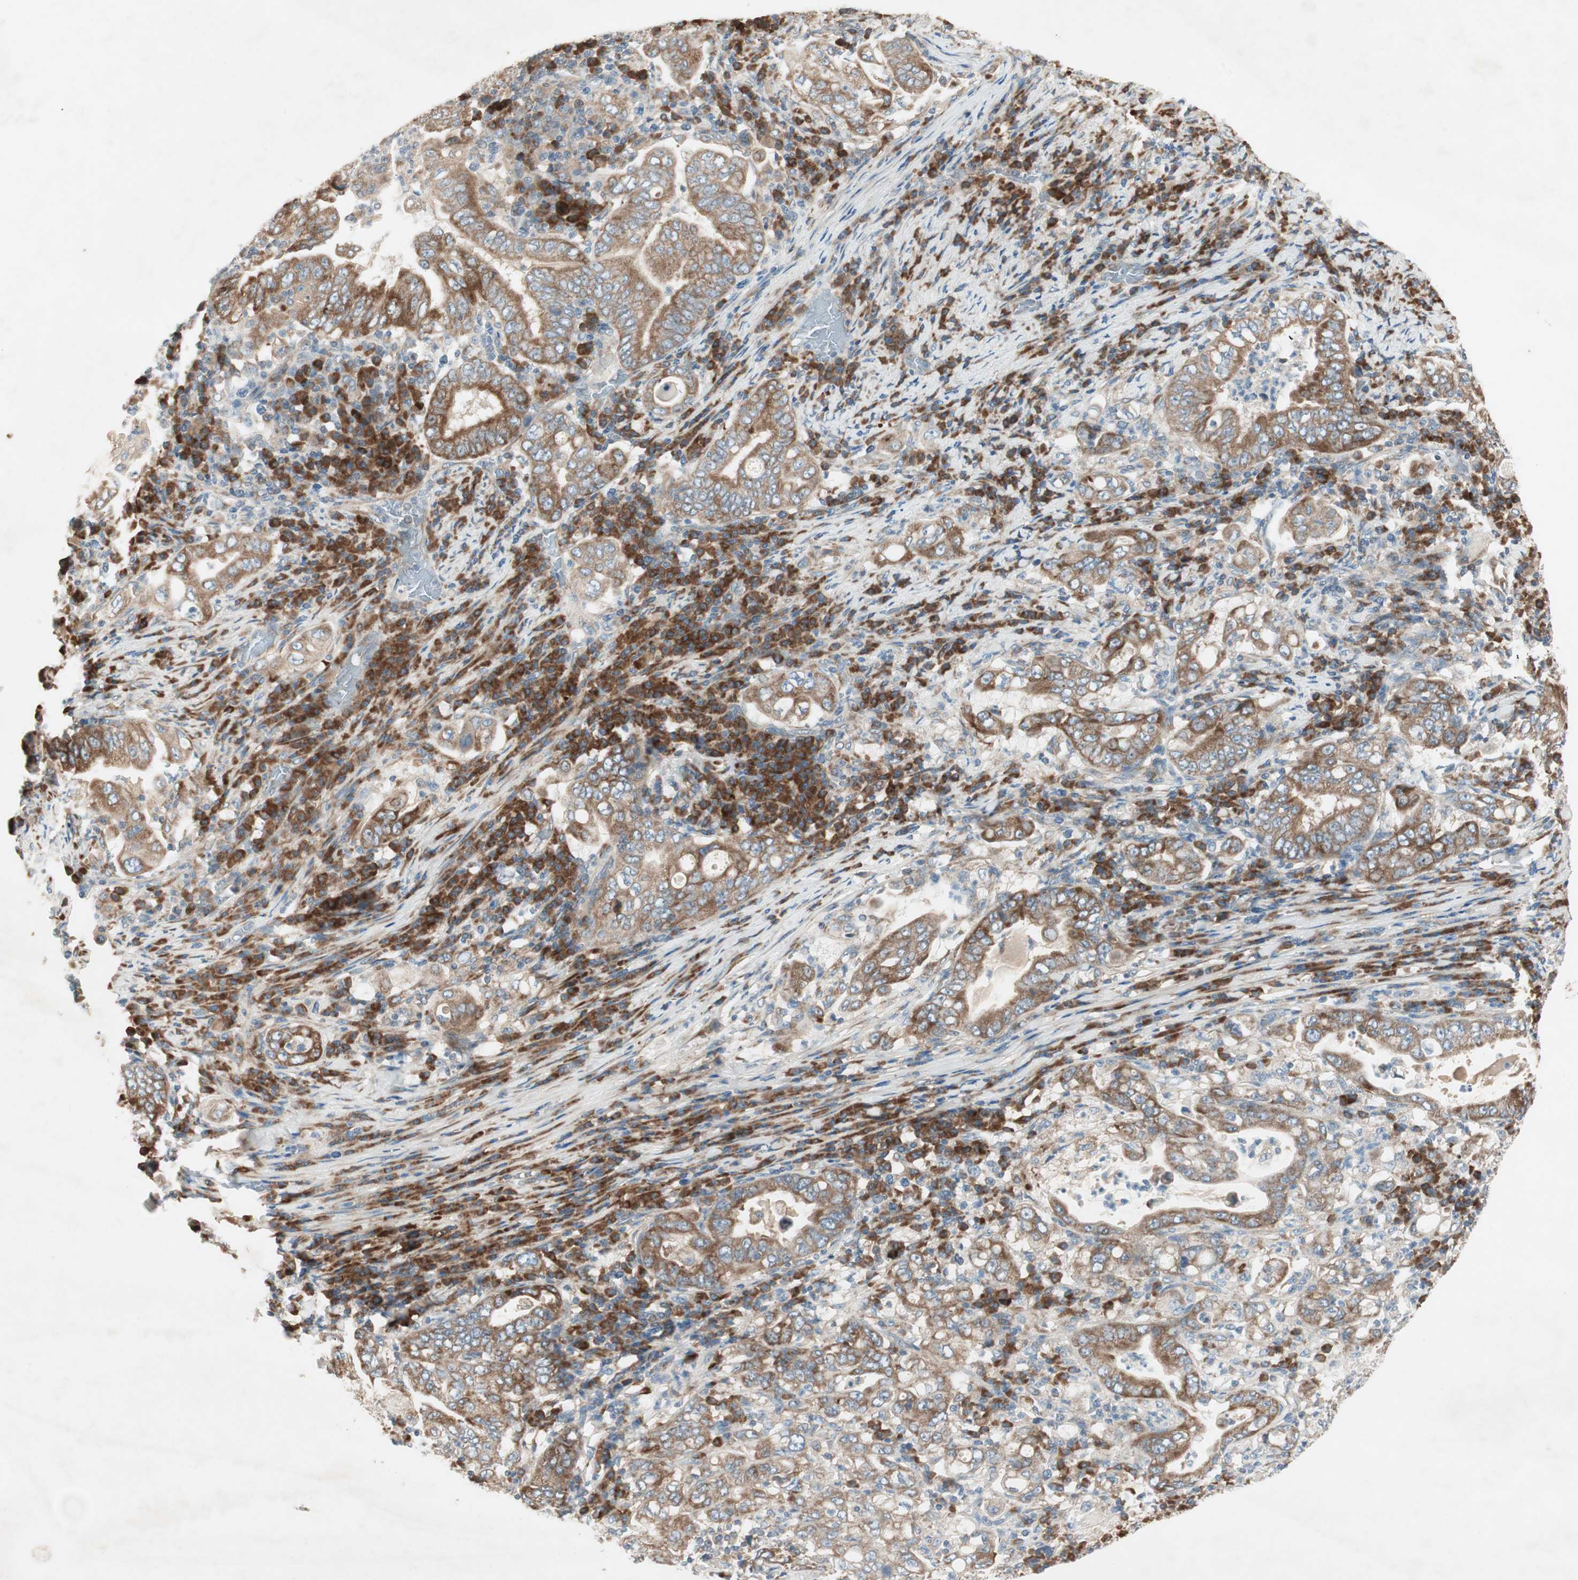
{"staining": {"intensity": "moderate", "quantity": ">75%", "location": "cytoplasmic/membranous"}, "tissue": "stomach cancer", "cell_type": "Tumor cells", "image_type": "cancer", "snomed": [{"axis": "morphology", "description": "Normal tissue, NOS"}, {"axis": "morphology", "description": "Adenocarcinoma, NOS"}, {"axis": "topography", "description": "Esophagus"}, {"axis": "topography", "description": "Stomach, upper"}, {"axis": "topography", "description": "Peripheral nerve tissue"}], "caption": "IHC of adenocarcinoma (stomach) demonstrates medium levels of moderate cytoplasmic/membranous expression in approximately >75% of tumor cells.", "gene": "RPL23", "patient": {"sex": "male", "age": 62}}